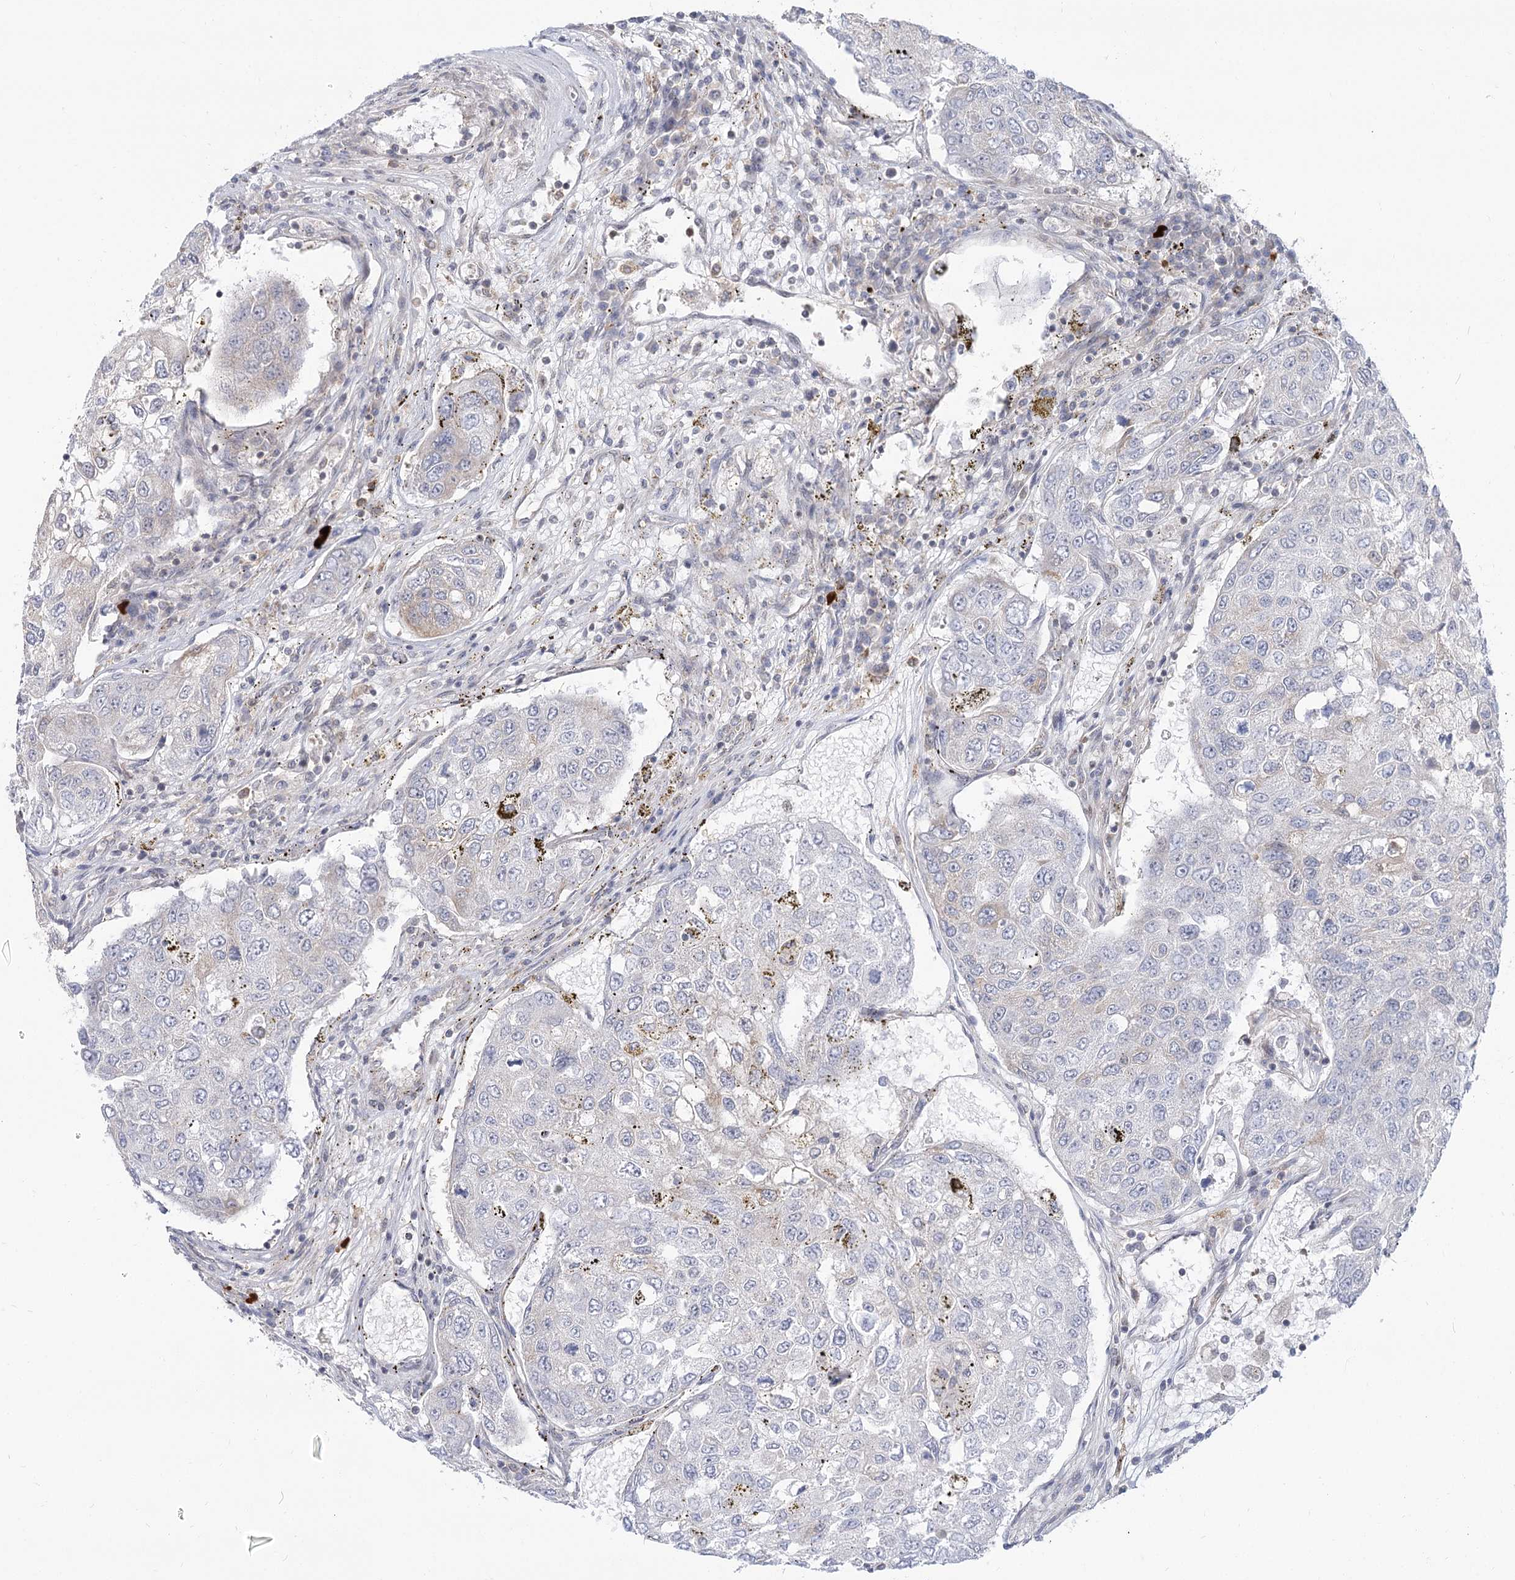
{"staining": {"intensity": "negative", "quantity": "none", "location": "none"}, "tissue": "urothelial cancer", "cell_type": "Tumor cells", "image_type": "cancer", "snomed": [{"axis": "morphology", "description": "Urothelial carcinoma, High grade"}, {"axis": "topography", "description": "Lymph node"}, {"axis": "topography", "description": "Urinary bladder"}], "caption": "Tumor cells show no significant staining in urothelial cancer.", "gene": "MTMR3", "patient": {"sex": "male", "age": 51}}